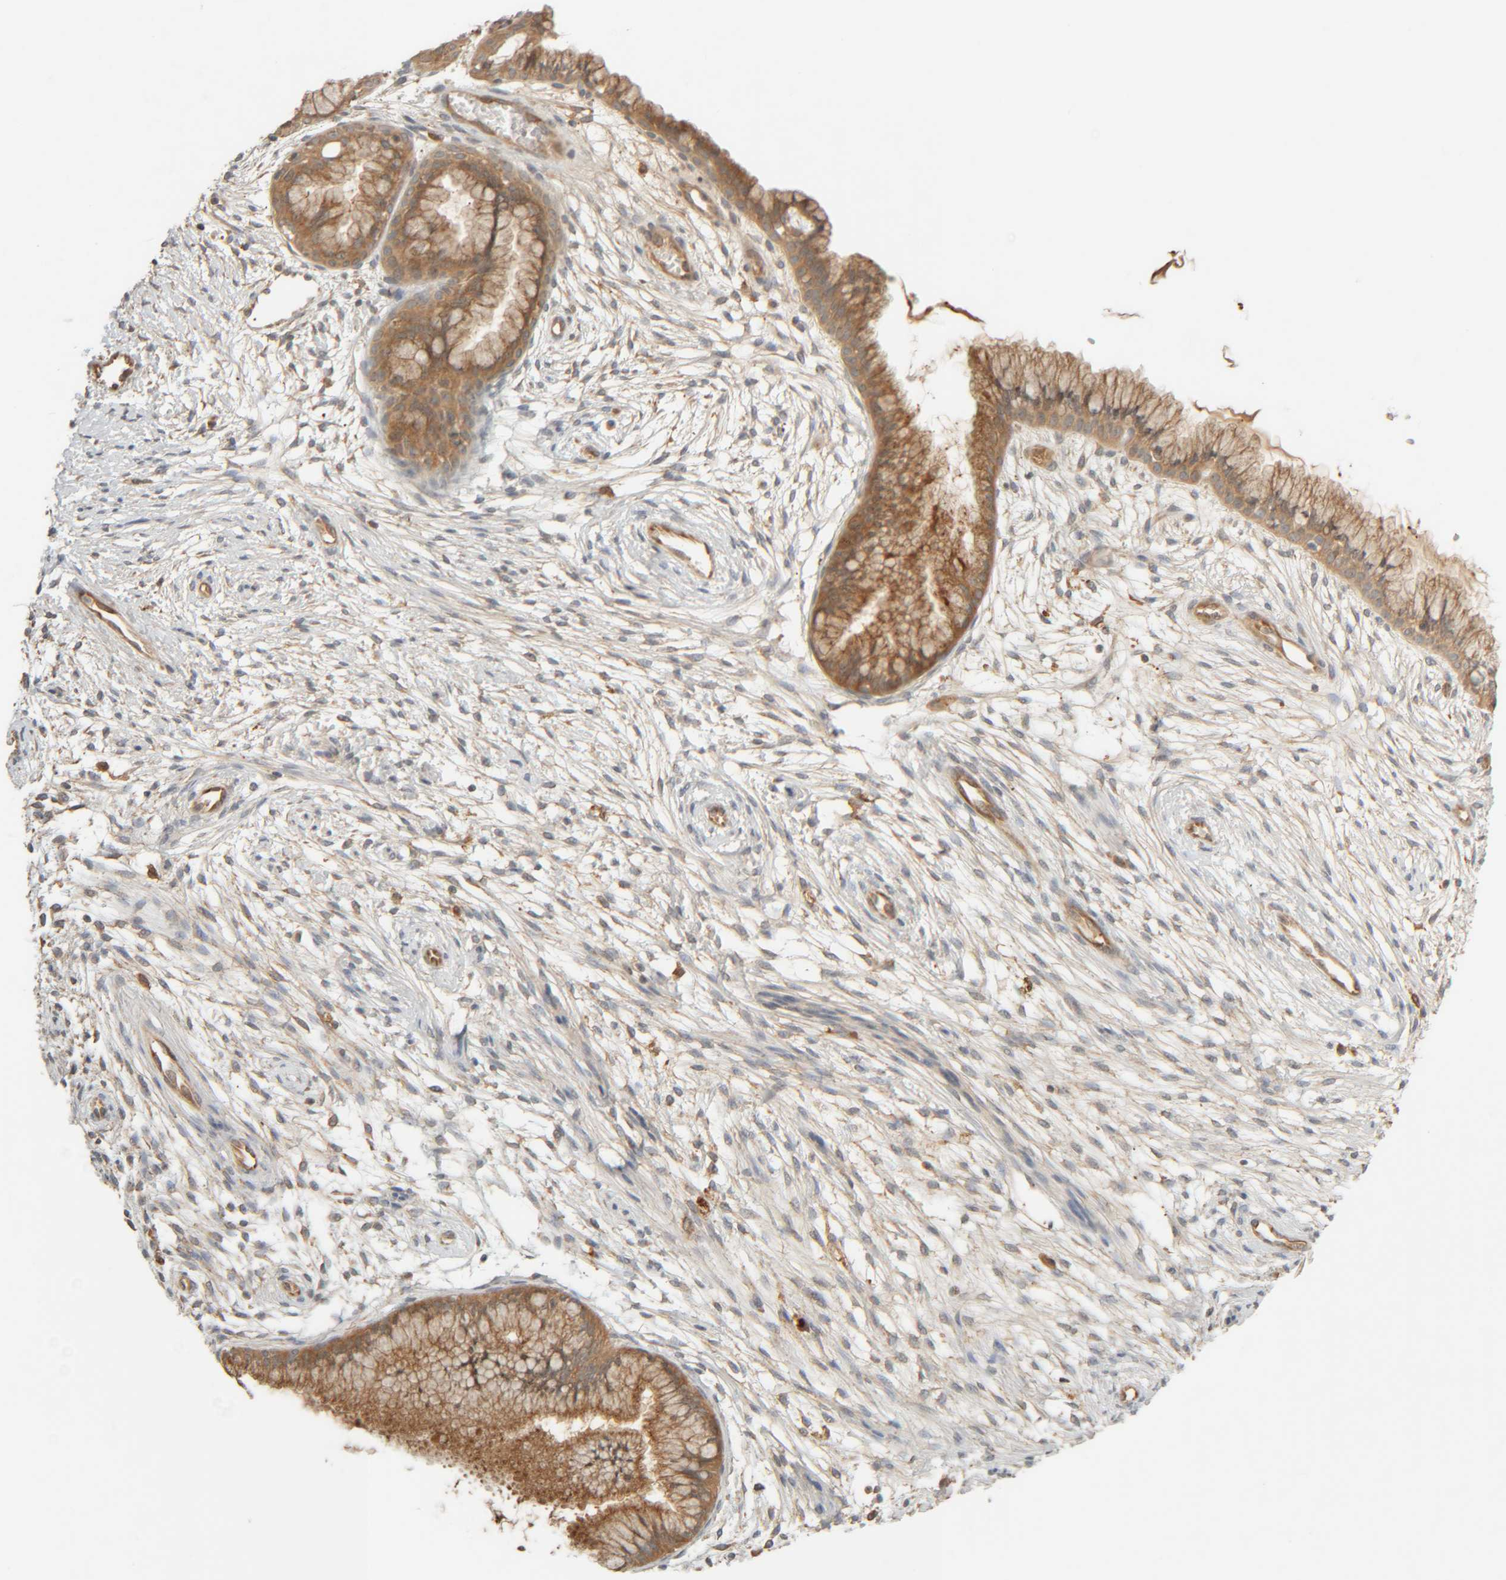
{"staining": {"intensity": "moderate", "quantity": ">75%", "location": "cytoplasmic/membranous"}, "tissue": "cervix", "cell_type": "Glandular cells", "image_type": "normal", "snomed": [{"axis": "morphology", "description": "Normal tissue, NOS"}, {"axis": "topography", "description": "Cervix"}], "caption": "A brown stain highlights moderate cytoplasmic/membranous staining of a protein in glandular cells of benign human cervix.", "gene": "TMEM192", "patient": {"sex": "female", "age": 39}}